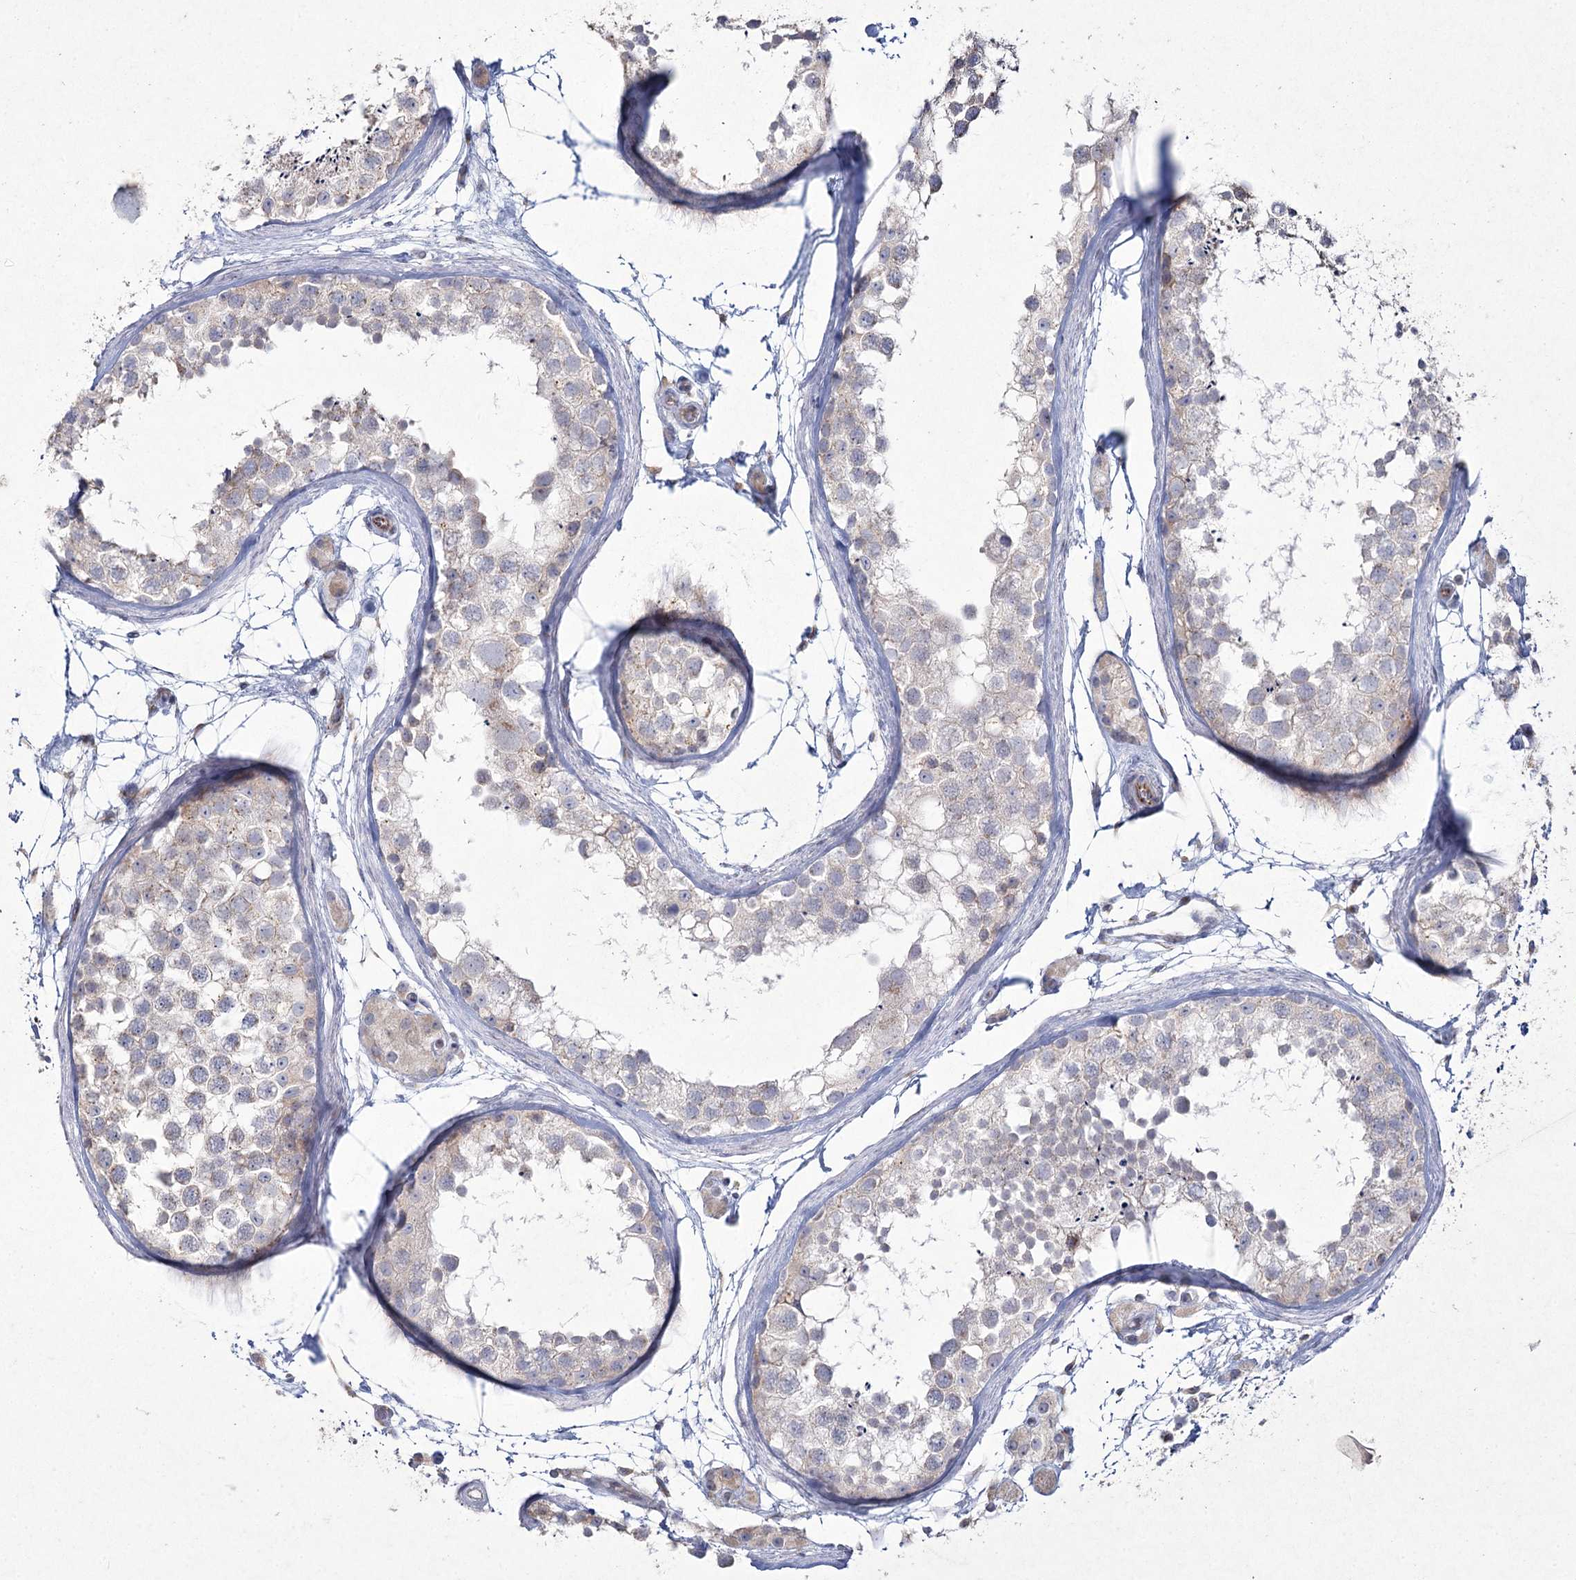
{"staining": {"intensity": "weak", "quantity": "<25%", "location": "cytoplasmic/membranous"}, "tissue": "testis", "cell_type": "Cells in seminiferous ducts", "image_type": "normal", "snomed": [{"axis": "morphology", "description": "Normal tissue, NOS"}, {"axis": "topography", "description": "Testis"}], "caption": "Immunohistochemistry (IHC) histopathology image of normal testis stained for a protein (brown), which displays no positivity in cells in seminiferous ducts.", "gene": "NIPAL4", "patient": {"sex": "male", "age": 56}}